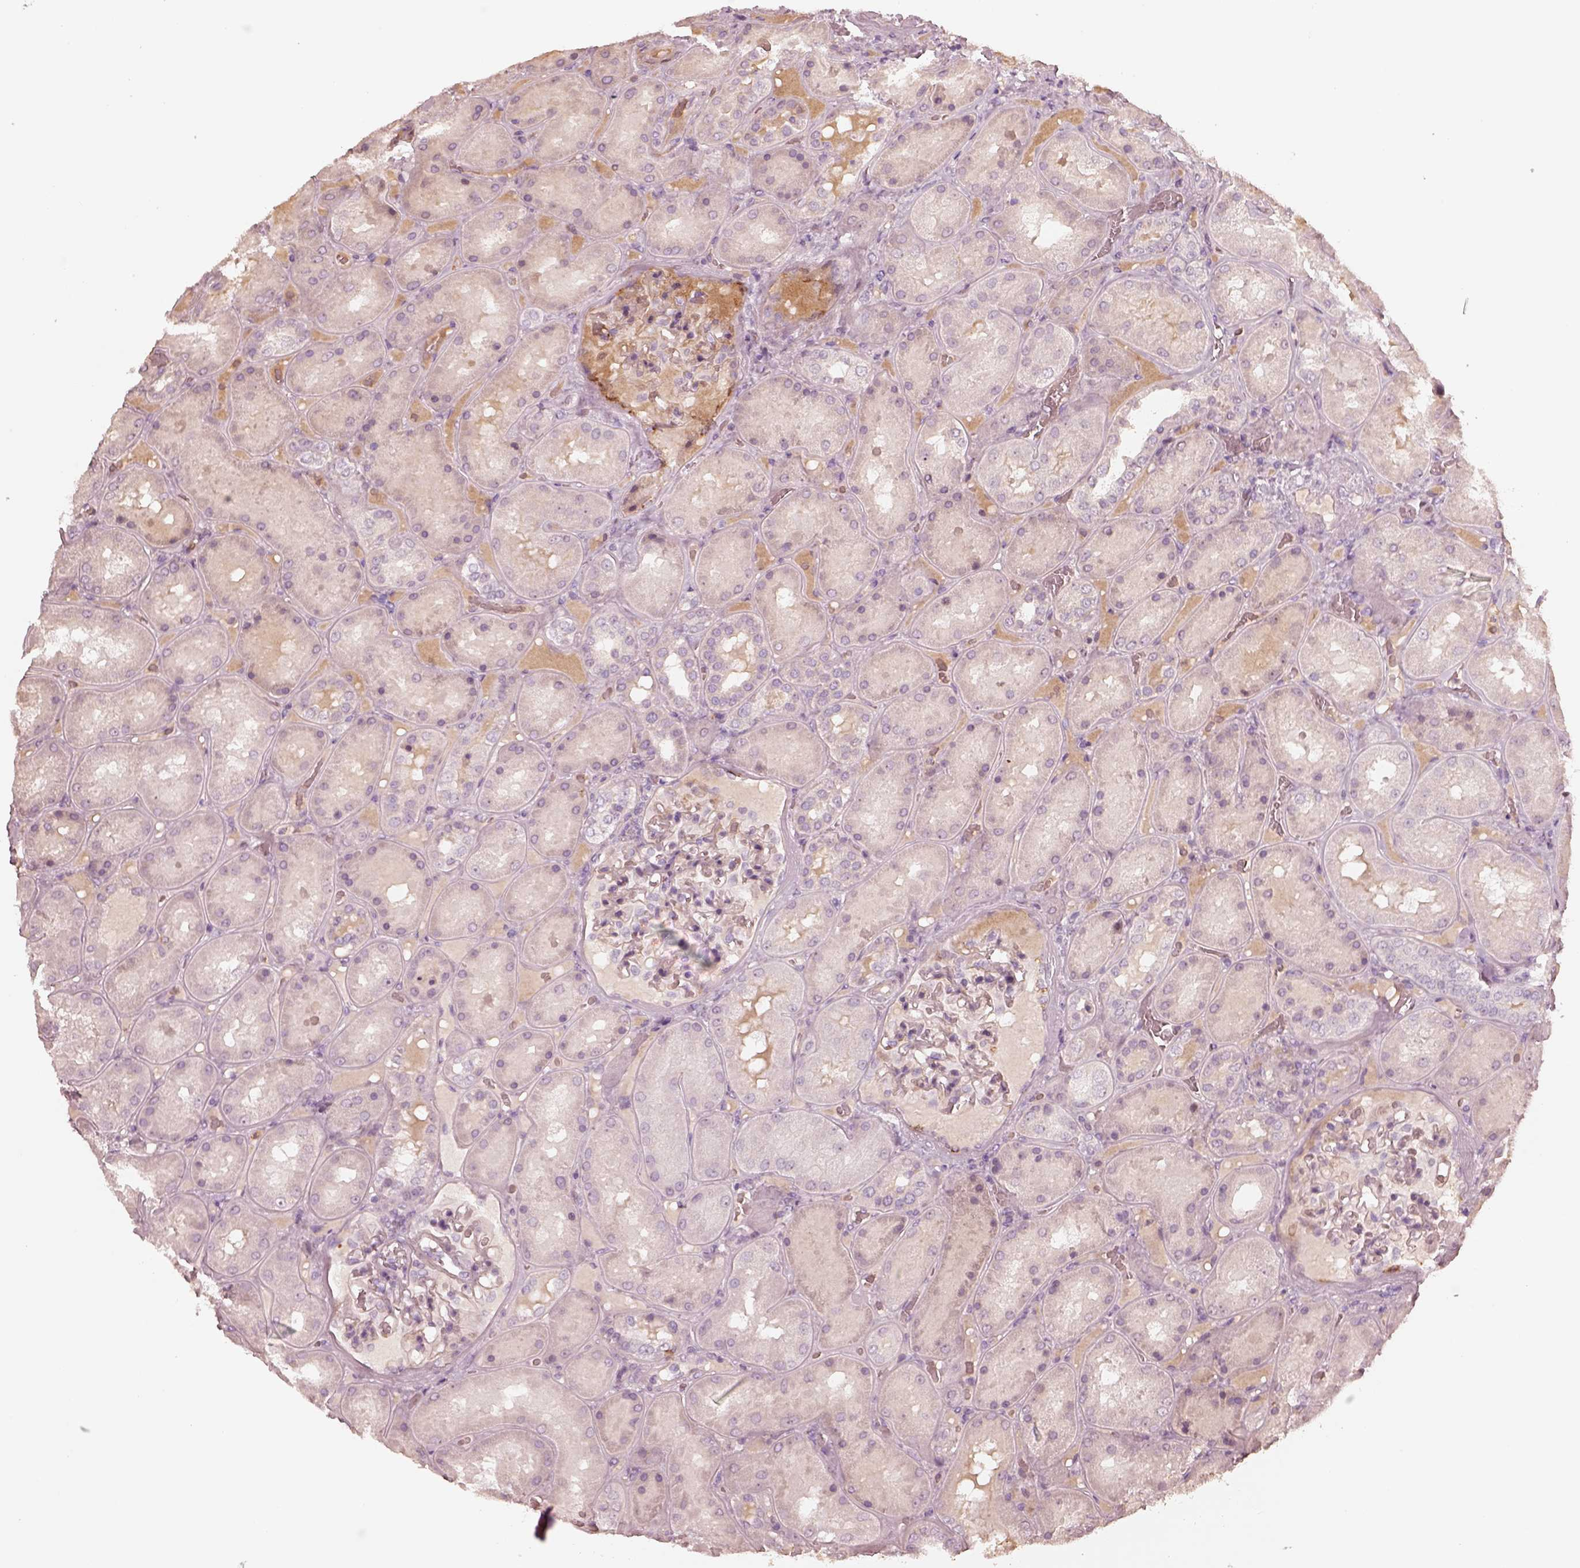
{"staining": {"intensity": "negative", "quantity": "none", "location": "none"}, "tissue": "kidney", "cell_type": "Cells in glomeruli", "image_type": "normal", "snomed": [{"axis": "morphology", "description": "Normal tissue, NOS"}, {"axis": "topography", "description": "Kidney"}], "caption": "IHC of unremarkable kidney shows no expression in cells in glomeruli.", "gene": "MADCAM1", "patient": {"sex": "male", "age": 73}}